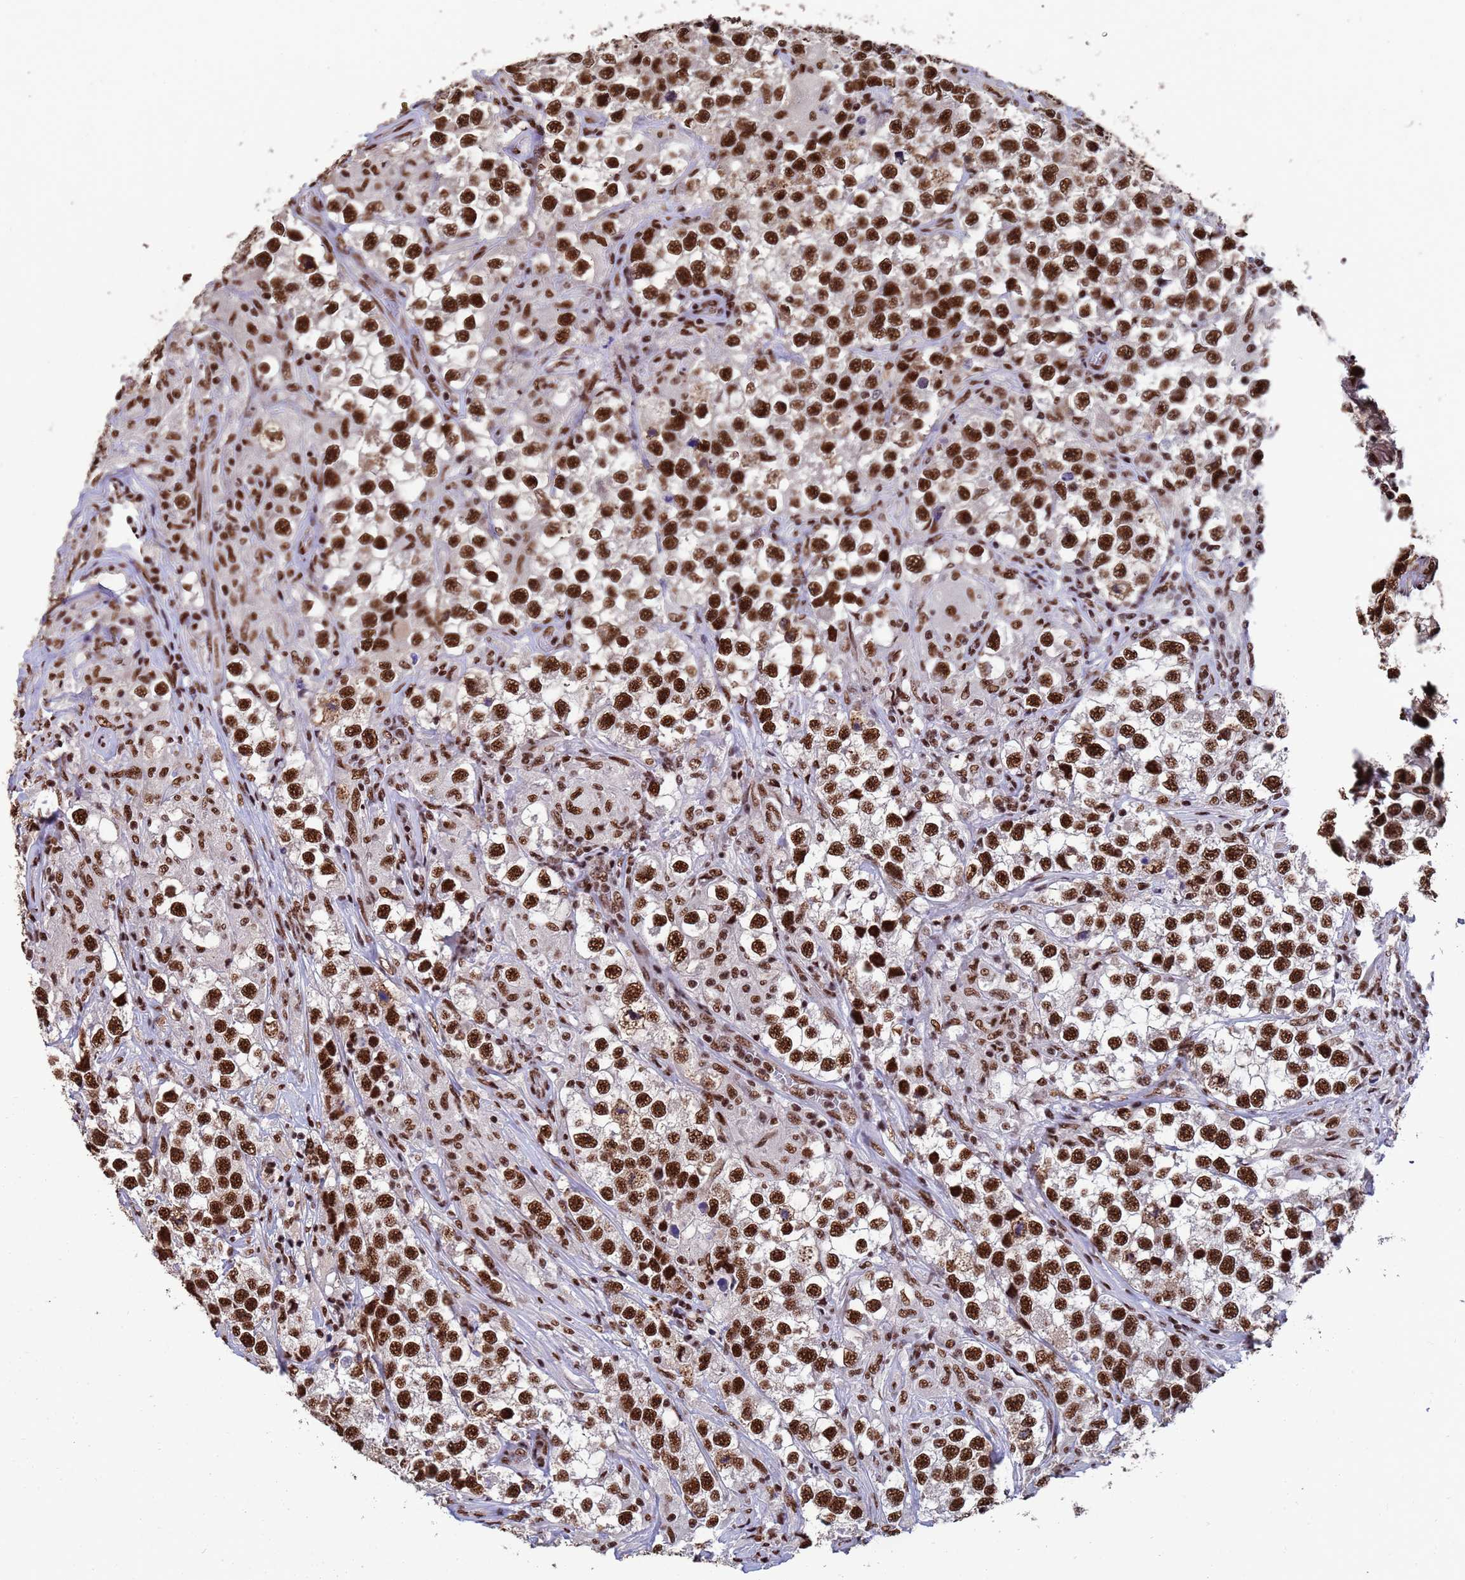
{"staining": {"intensity": "strong", "quantity": ">75%", "location": "nuclear"}, "tissue": "testis cancer", "cell_type": "Tumor cells", "image_type": "cancer", "snomed": [{"axis": "morphology", "description": "Seminoma, NOS"}, {"axis": "topography", "description": "Testis"}], "caption": "This is an image of IHC staining of testis cancer, which shows strong staining in the nuclear of tumor cells.", "gene": "SF3B2", "patient": {"sex": "male", "age": 46}}